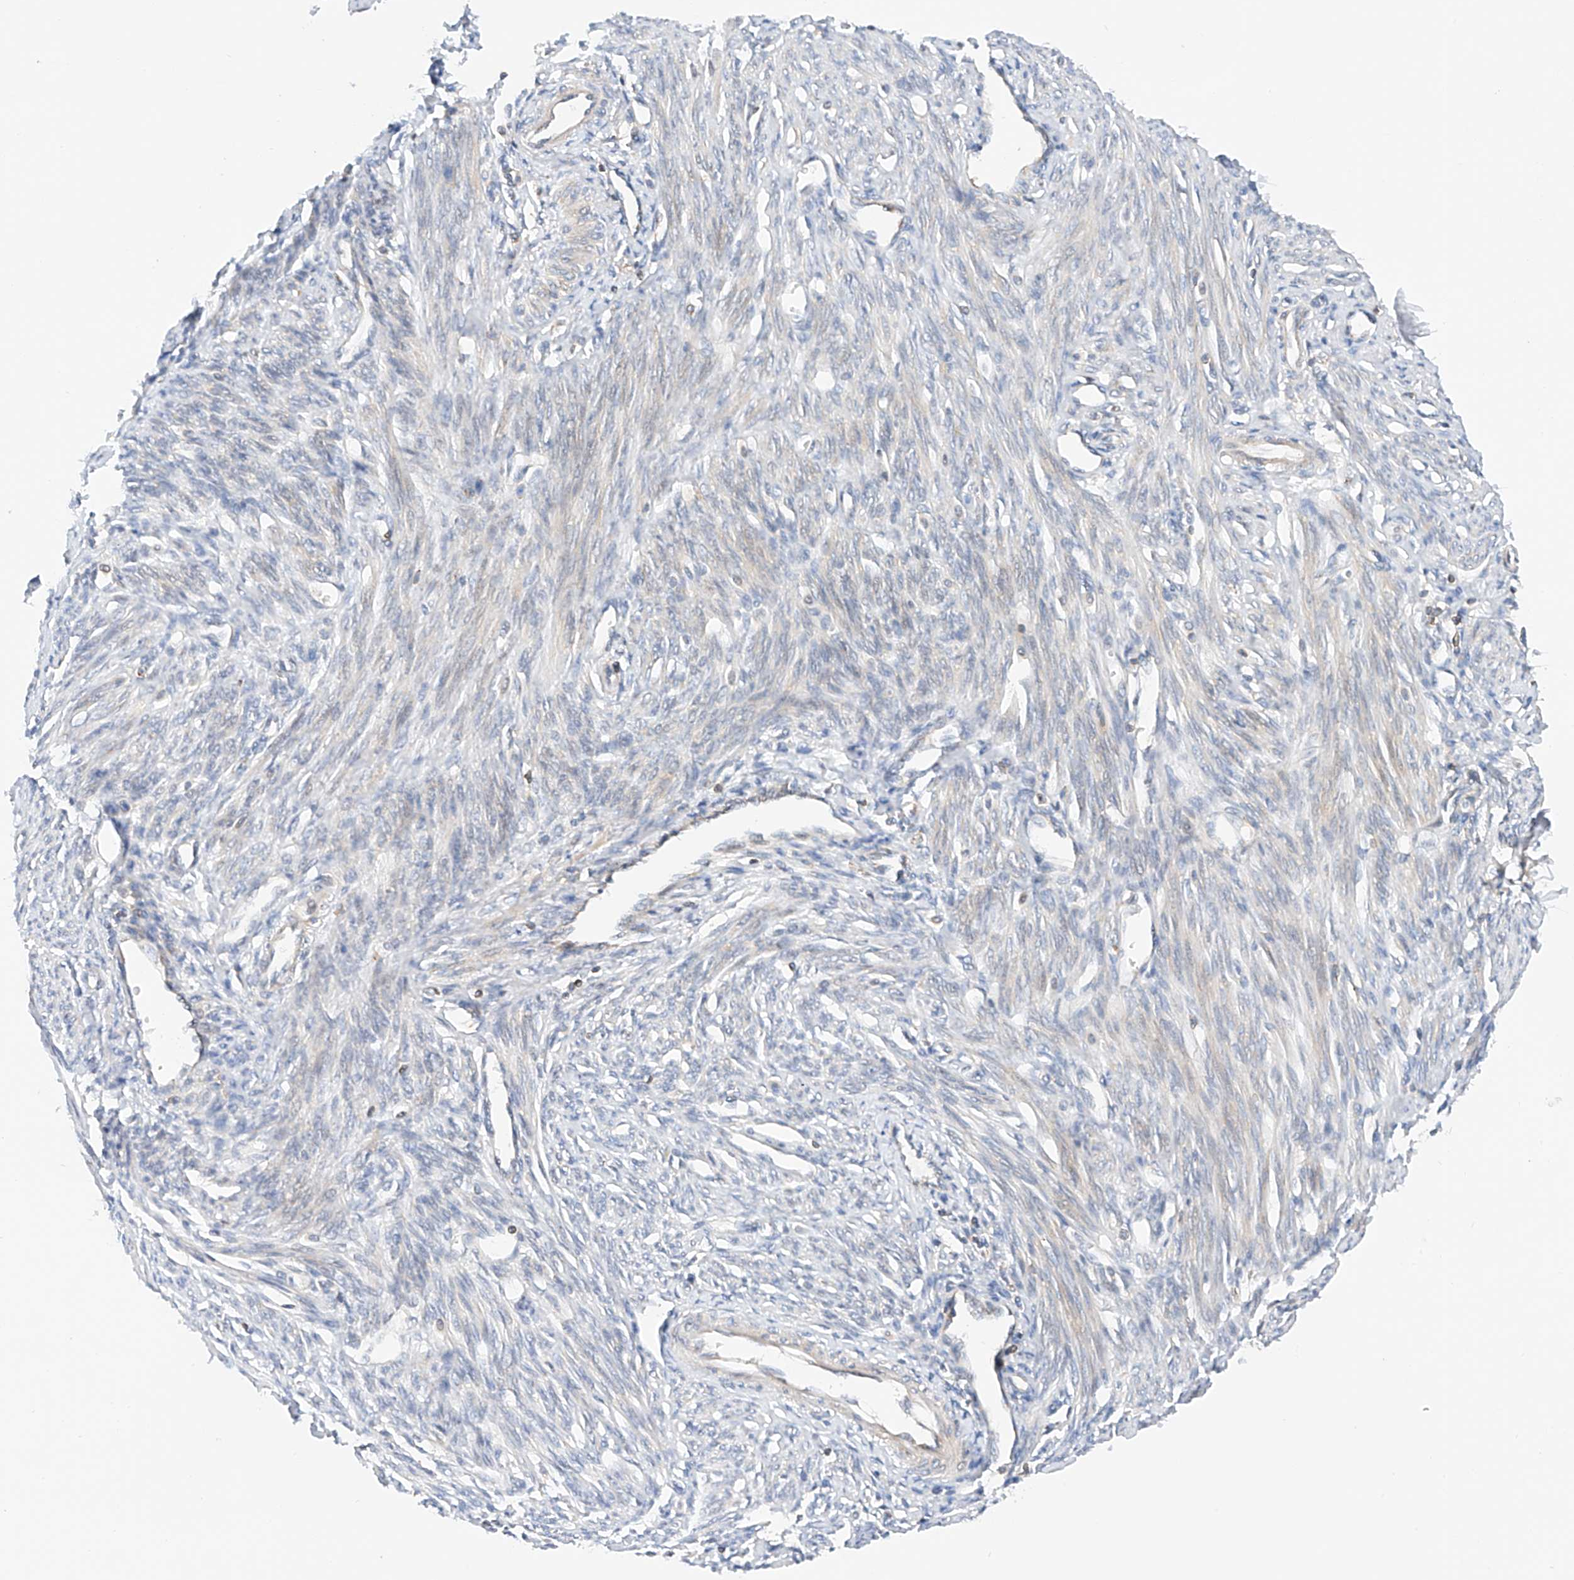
{"staining": {"intensity": "moderate", "quantity": "<25%", "location": "cytoplasmic/membranous"}, "tissue": "endometrium", "cell_type": "Cells in endometrial stroma", "image_type": "normal", "snomed": [{"axis": "morphology", "description": "Normal tissue, NOS"}, {"axis": "topography", "description": "Endometrium"}], "caption": "About <25% of cells in endometrial stroma in benign endometrium reveal moderate cytoplasmic/membranous protein positivity as visualized by brown immunohistochemical staining.", "gene": "MFN2", "patient": {"sex": "female", "age": 56}}